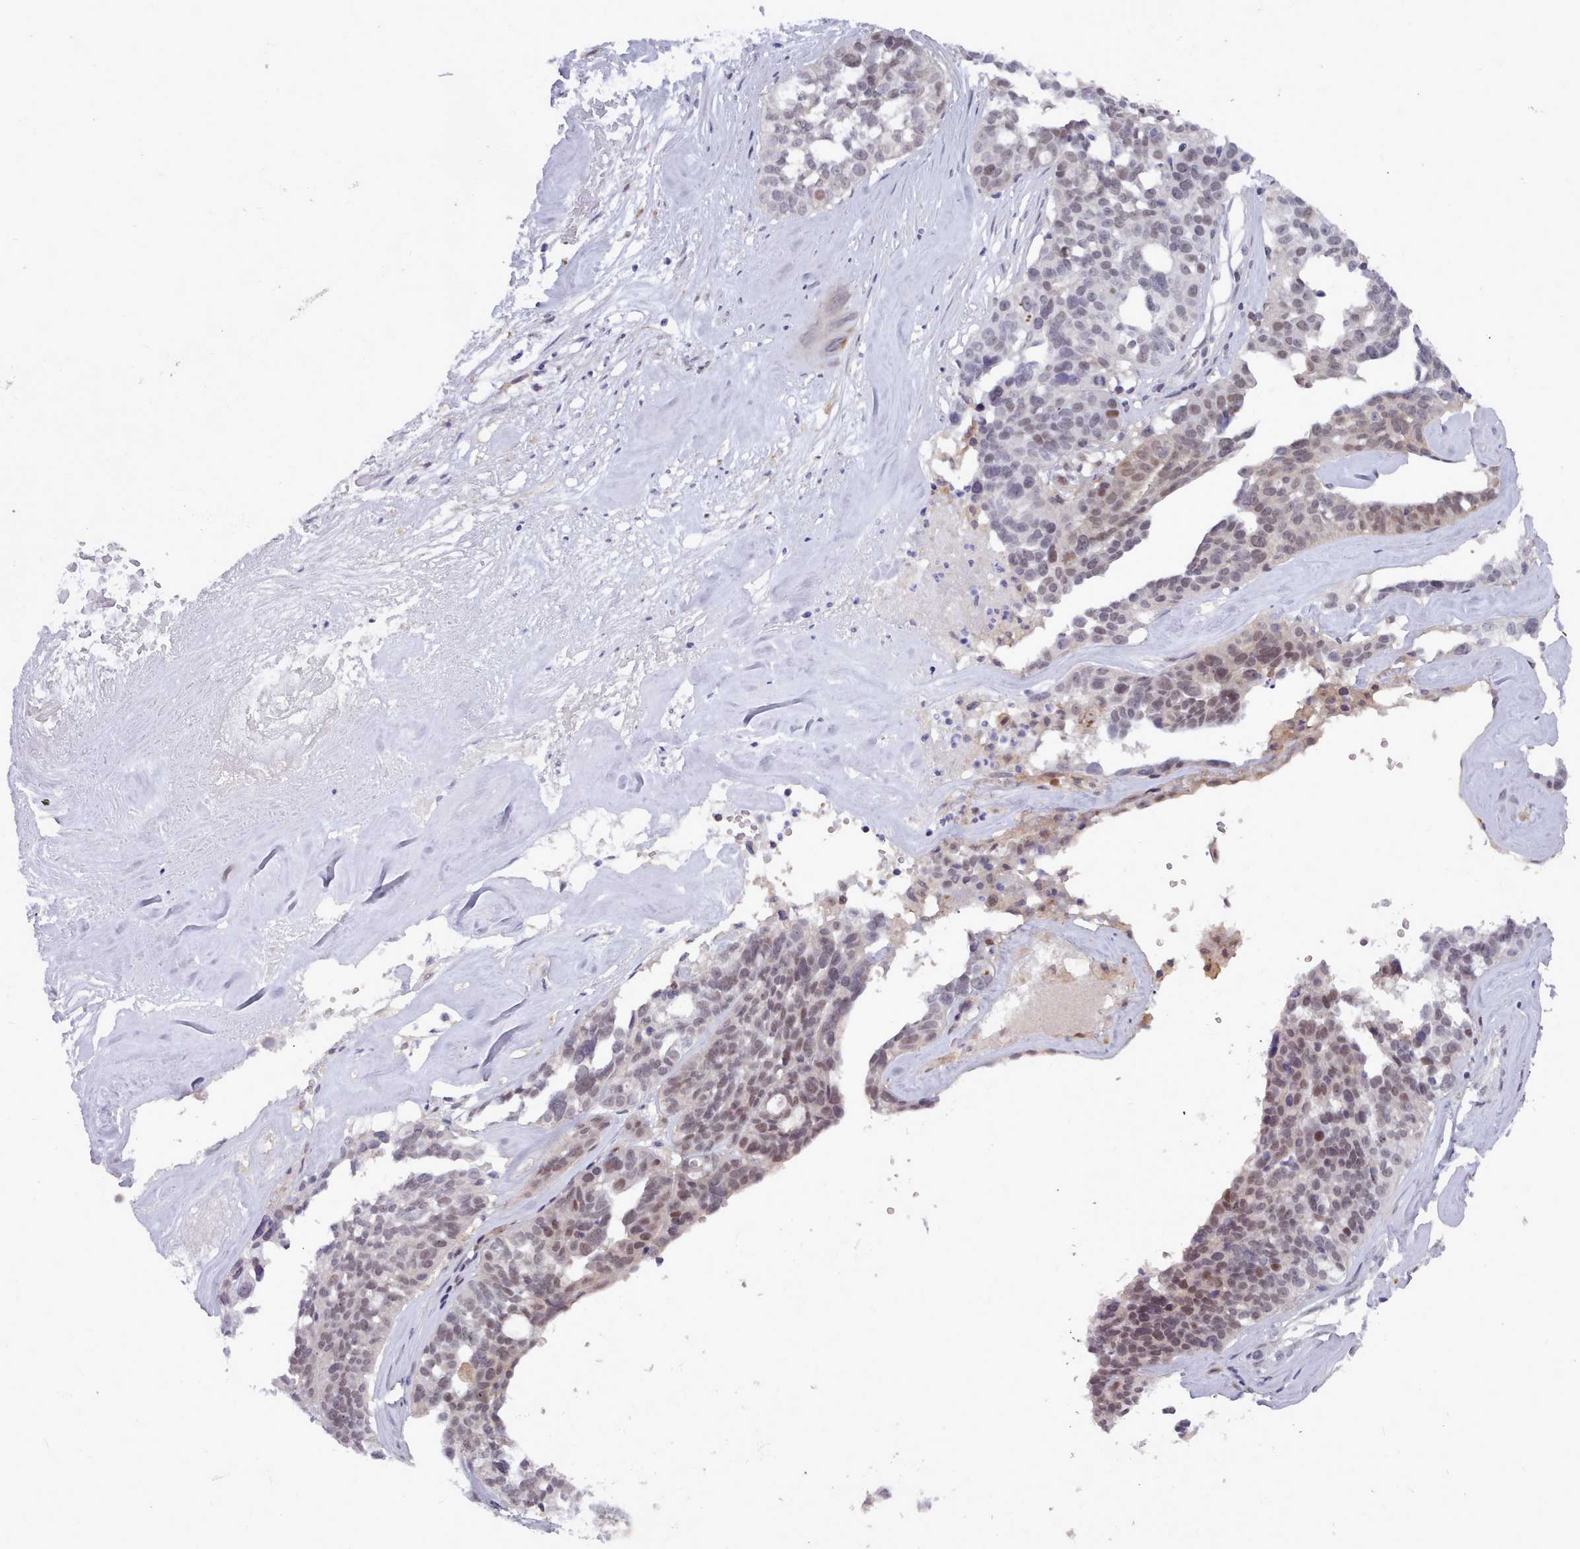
{"staining": {"intensity": "moderate", "quantity": "<25%", "location": "nuclear"}, "tissue": "ovarian cancer", "cell_type": "Tumor cells", "image_type": "cancer", "snomed": [{"axis": "morphology", "description": "Cystadenocarcinoma, serous, NOS"}, {"axis": "topography", "description": "Ovary"}], "caption": "A micrograph of human ovarian cancer stained for a protein reveals moderate nuclear brown staining in tumor cells.", "gene": "GINS1", "patient": {"sex": "female", "age": 59}}